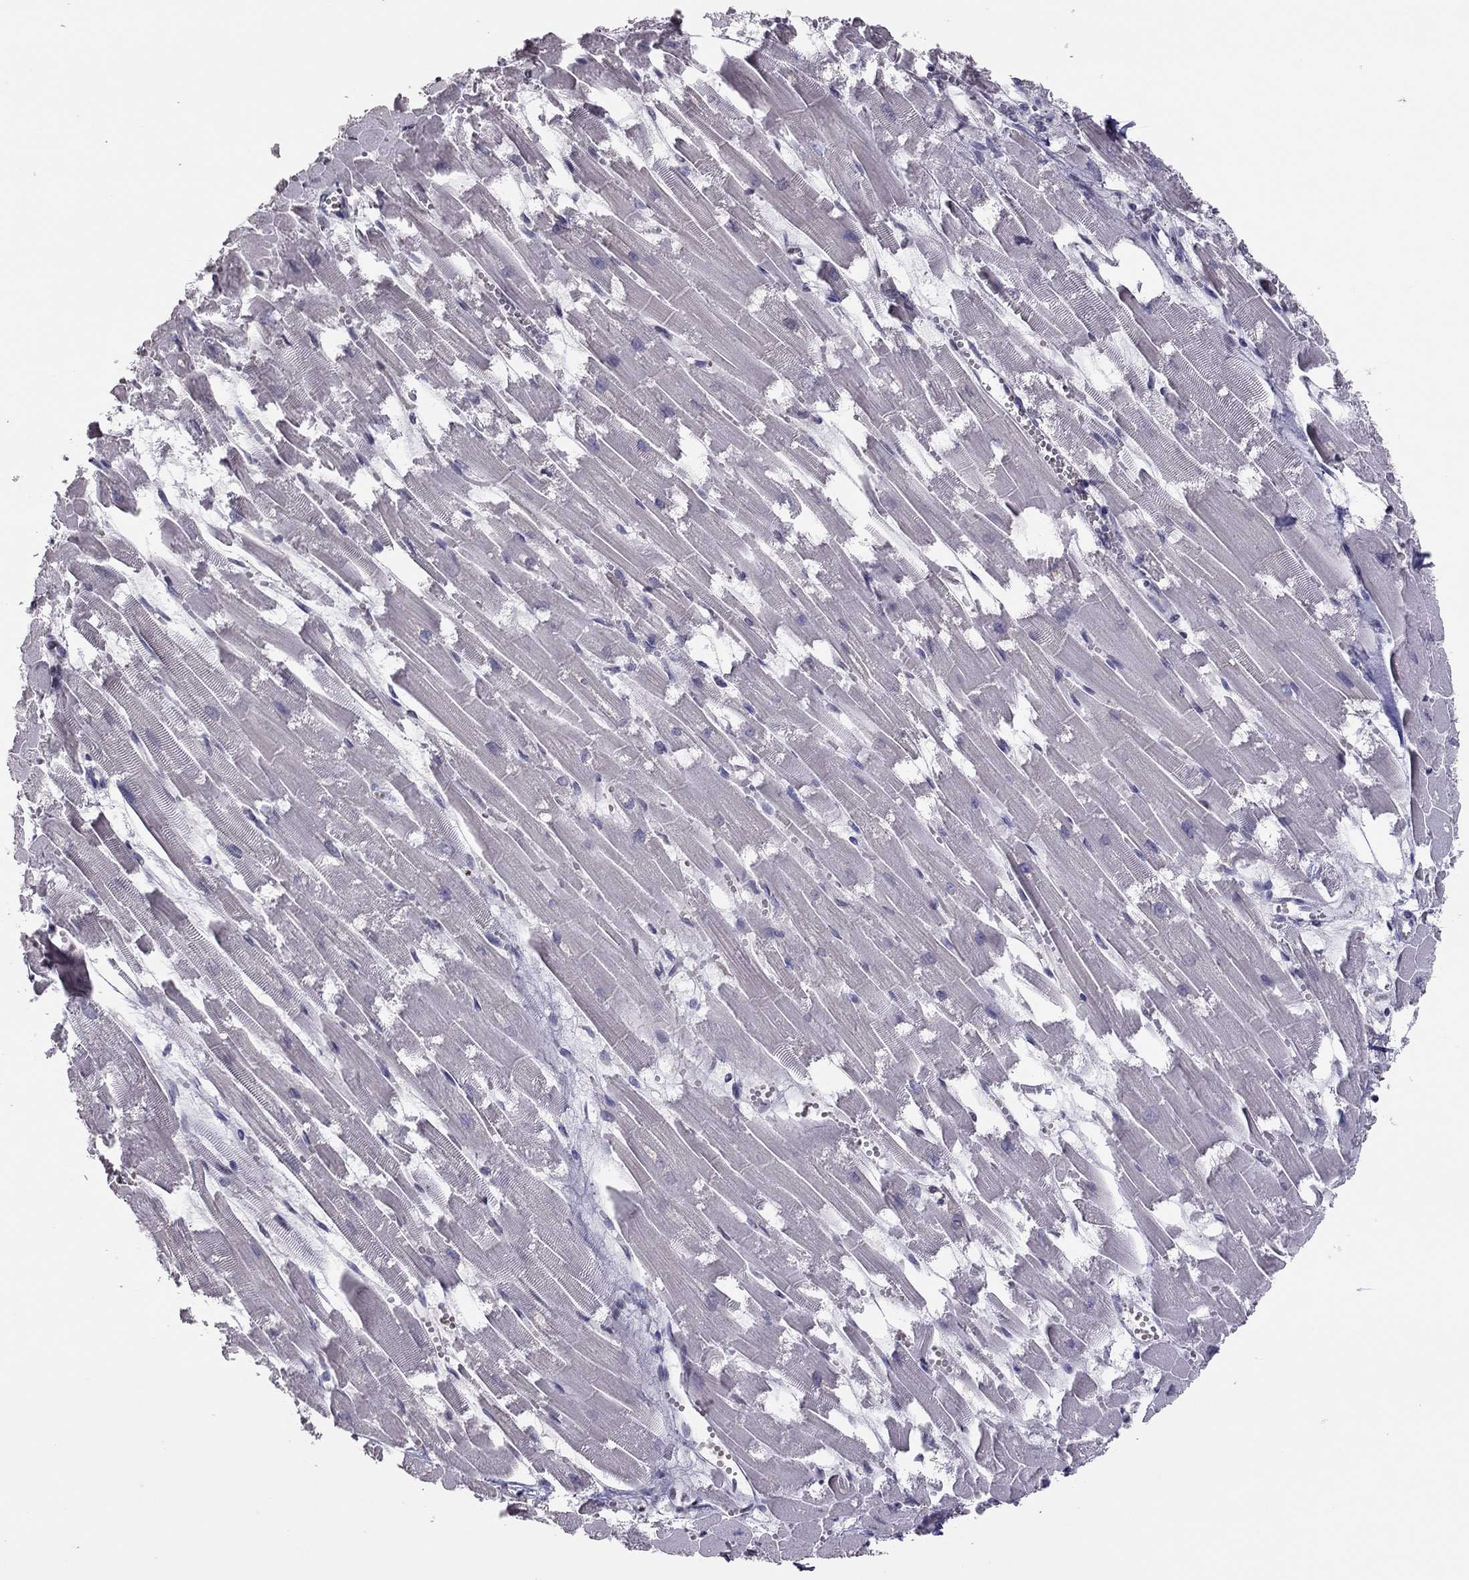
{"staining": {"intensity": "negative", "quantity": "none", "location": "none"}, "tissue": "heart muscle", "cell_type": "Cardiomyocytes", "image_type": "normal", "snomed": [{"axis": "morphology", "description": "Normal tissue, NOS"}, {"axis": "topography", "description": "Heart"}], "caption": "This micrograph is of unremarkable heart muscle stained with IHC to label a protein in brown with the nuclei are counter-stained blue. There is no positivity in cardiomyocytes. (DAB immunohistochemistry (IHC) with hematoxylin counter stain).", "gene": "TSHB", "patient": {"sex": "female", "age": 52}}